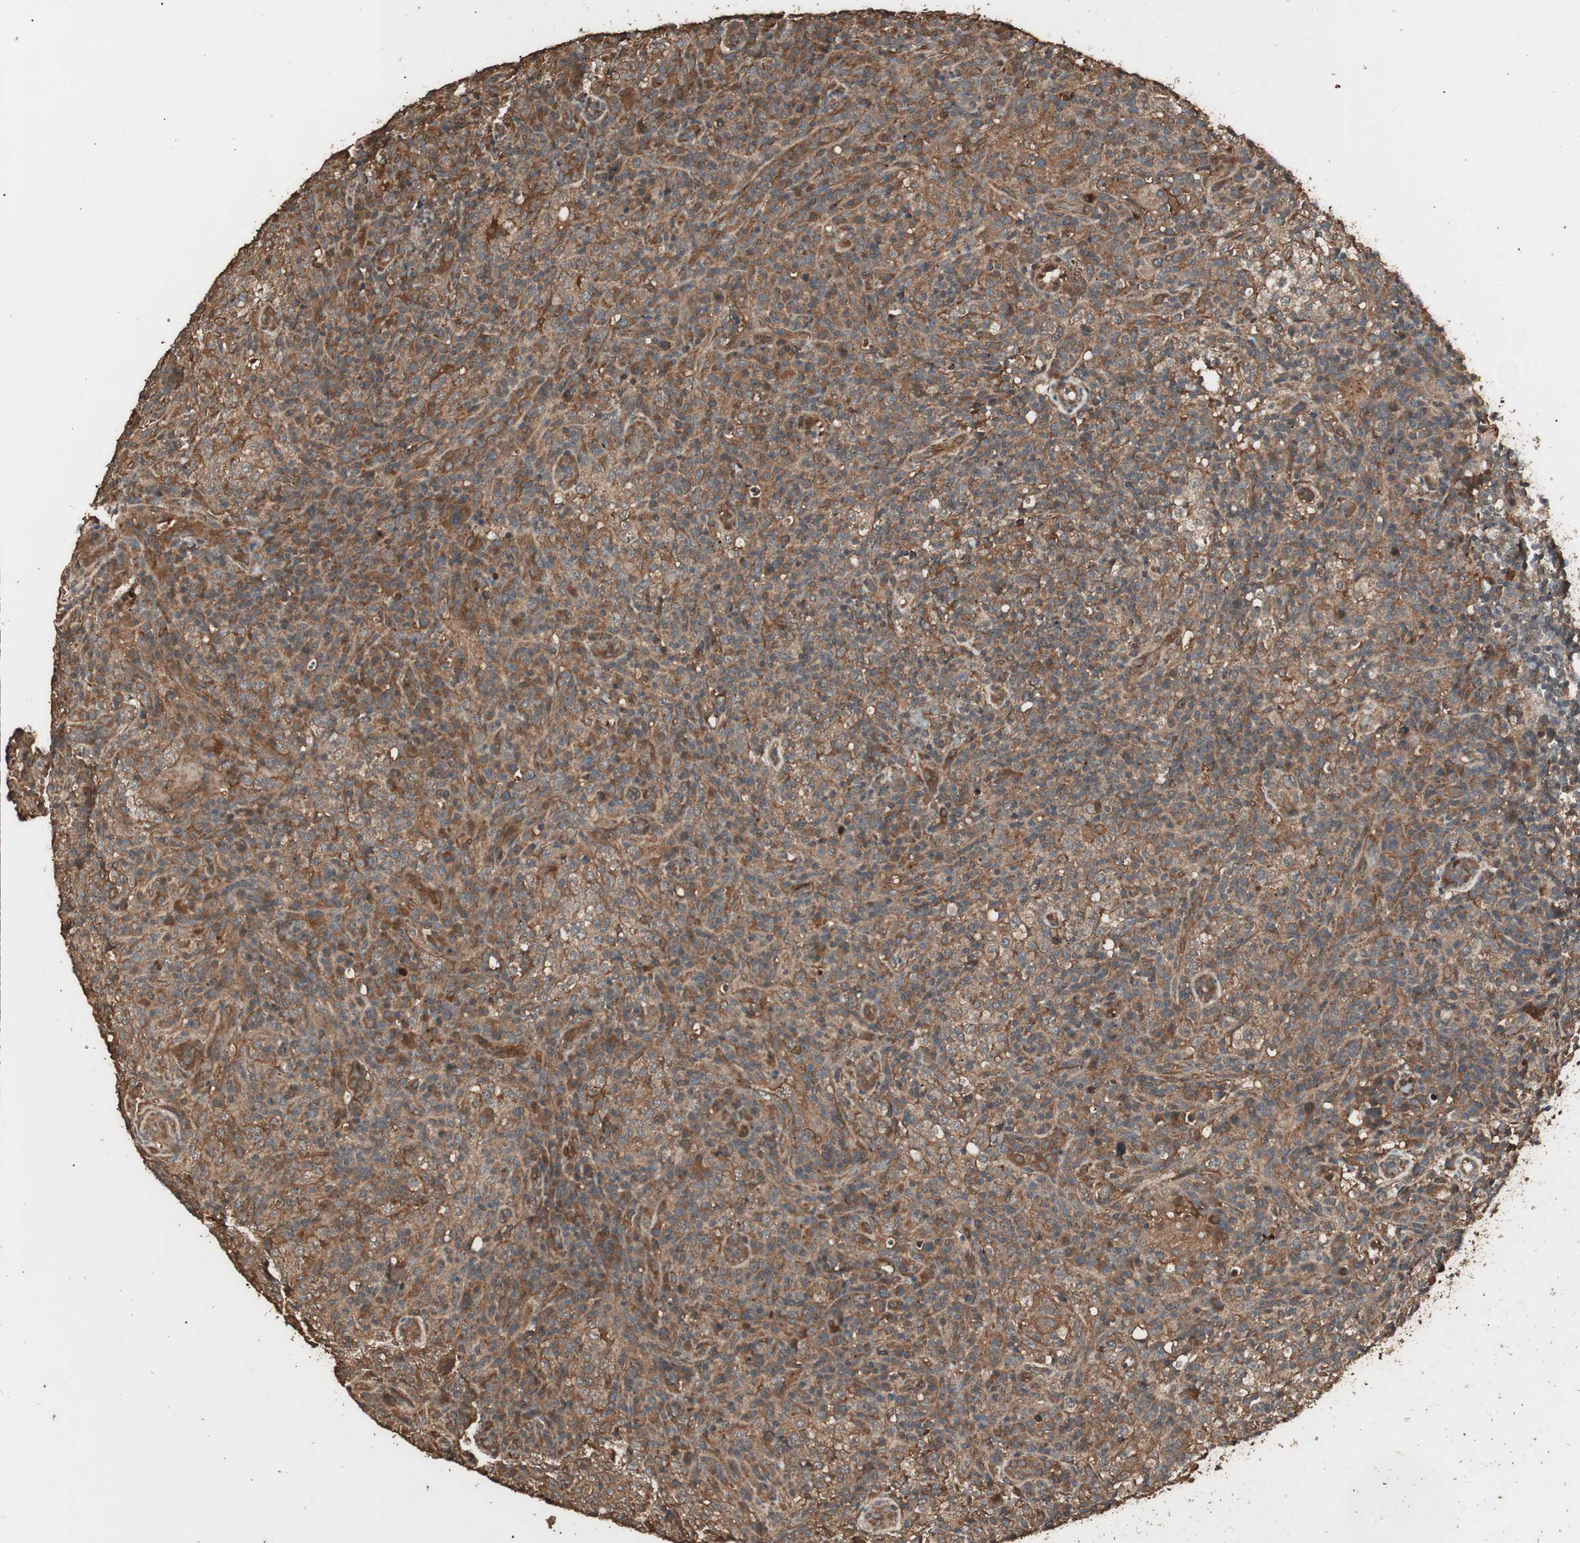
{"staining": {"intensity": "moderate", "quantity": ">75%", "location": "cytoplasmic/membranous"}, "tissue": "lymphoma", "cell_type": "Tumor cells", "image_type": "cancer", "snomed": [{"axis": "morphology", "description": "Malignant lymphoma, non-Hodgkin's type, High grade"}, {"axis": "topography", "description": "Lymph node"}], "caption": "Tumor cells show moderate cytoplasmic/membranous staining in approximately >75% of cells in malignant lymphoma, non-Hodgkin's type (high-grade). Nuclei are stained in blue.", "gene": "CCN4", "patient": {"sex": "female", "age": 76}}